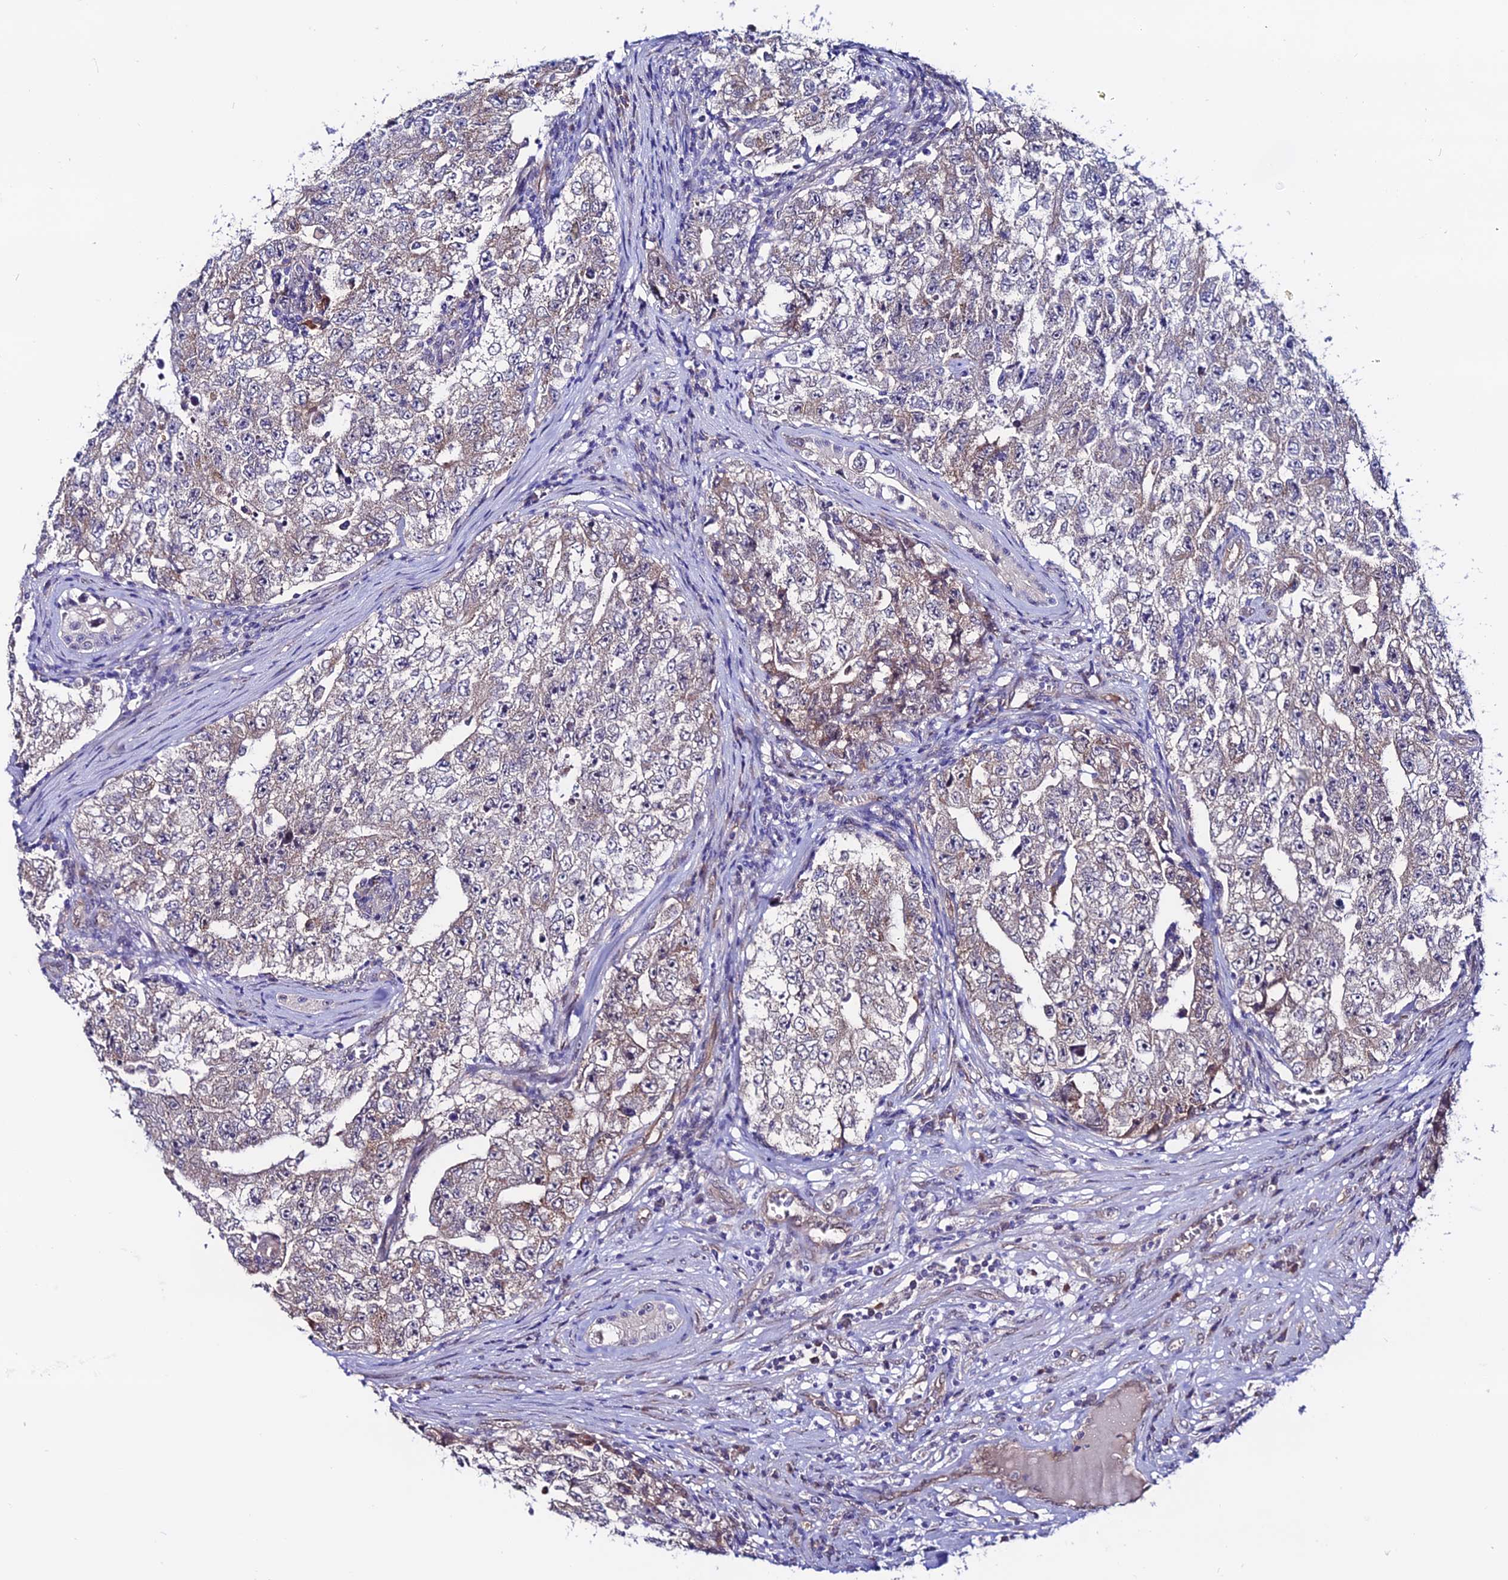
{"staining": {"intensity": "weak", "quantity": "<25%", "location": "cytoplasmic/membranous"}, "tissue": "testis cancer", "cell_type": "Tumor cells", "image_type": "cancer", "snomed": [{"axis": "morphology", "description": "Carcinoma, Embryonal, NOS"}, {"axis": "topography", "description": "Testis"}], "caption": "Tumor cells show no significant expression in testis embryonal carcinoma.", "gene": "FZD8", "patient": {"sex": "male", "age": 17}}